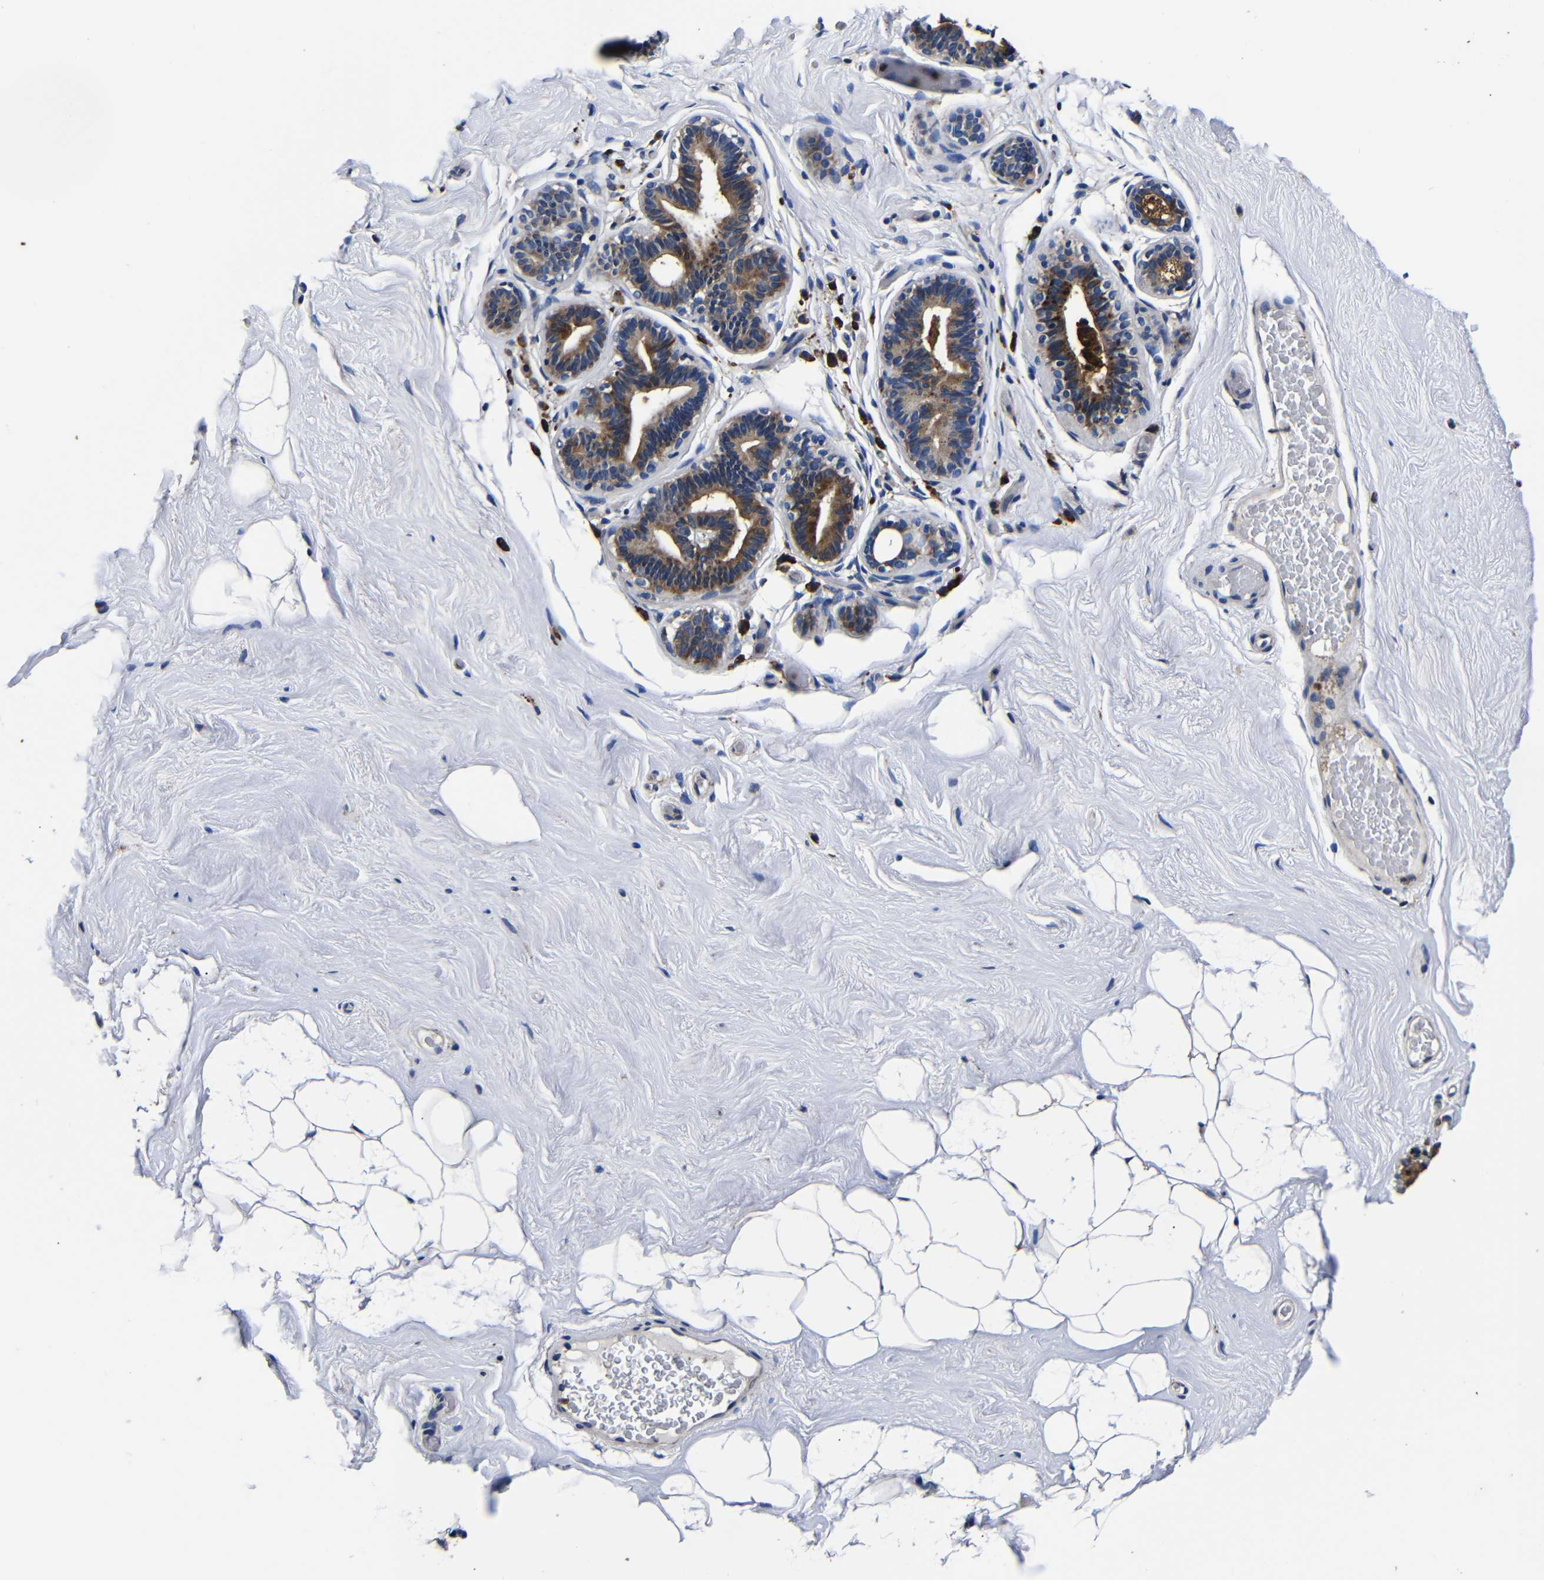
{"staining": {"intensity": "negative", "quantity": "none", "location": "none"}, "tissue": "breast", "cell_type": "Adipocytes", "image_type": "normal", "snomed": [{"axis": "morphology", "description": "Normal tissue, NOS"}, {"axis": "topography", "description": "Breast"}], "caption": "Immunohistochemical staining of benign human breast exhibits no significant staining in adipocytes. The staining is performed using DAB brown chromogen with nuclei counter-stained in using hematoxylin.", "gene": "SCN9A", "patient": {"sex": "female", "age": 75}}